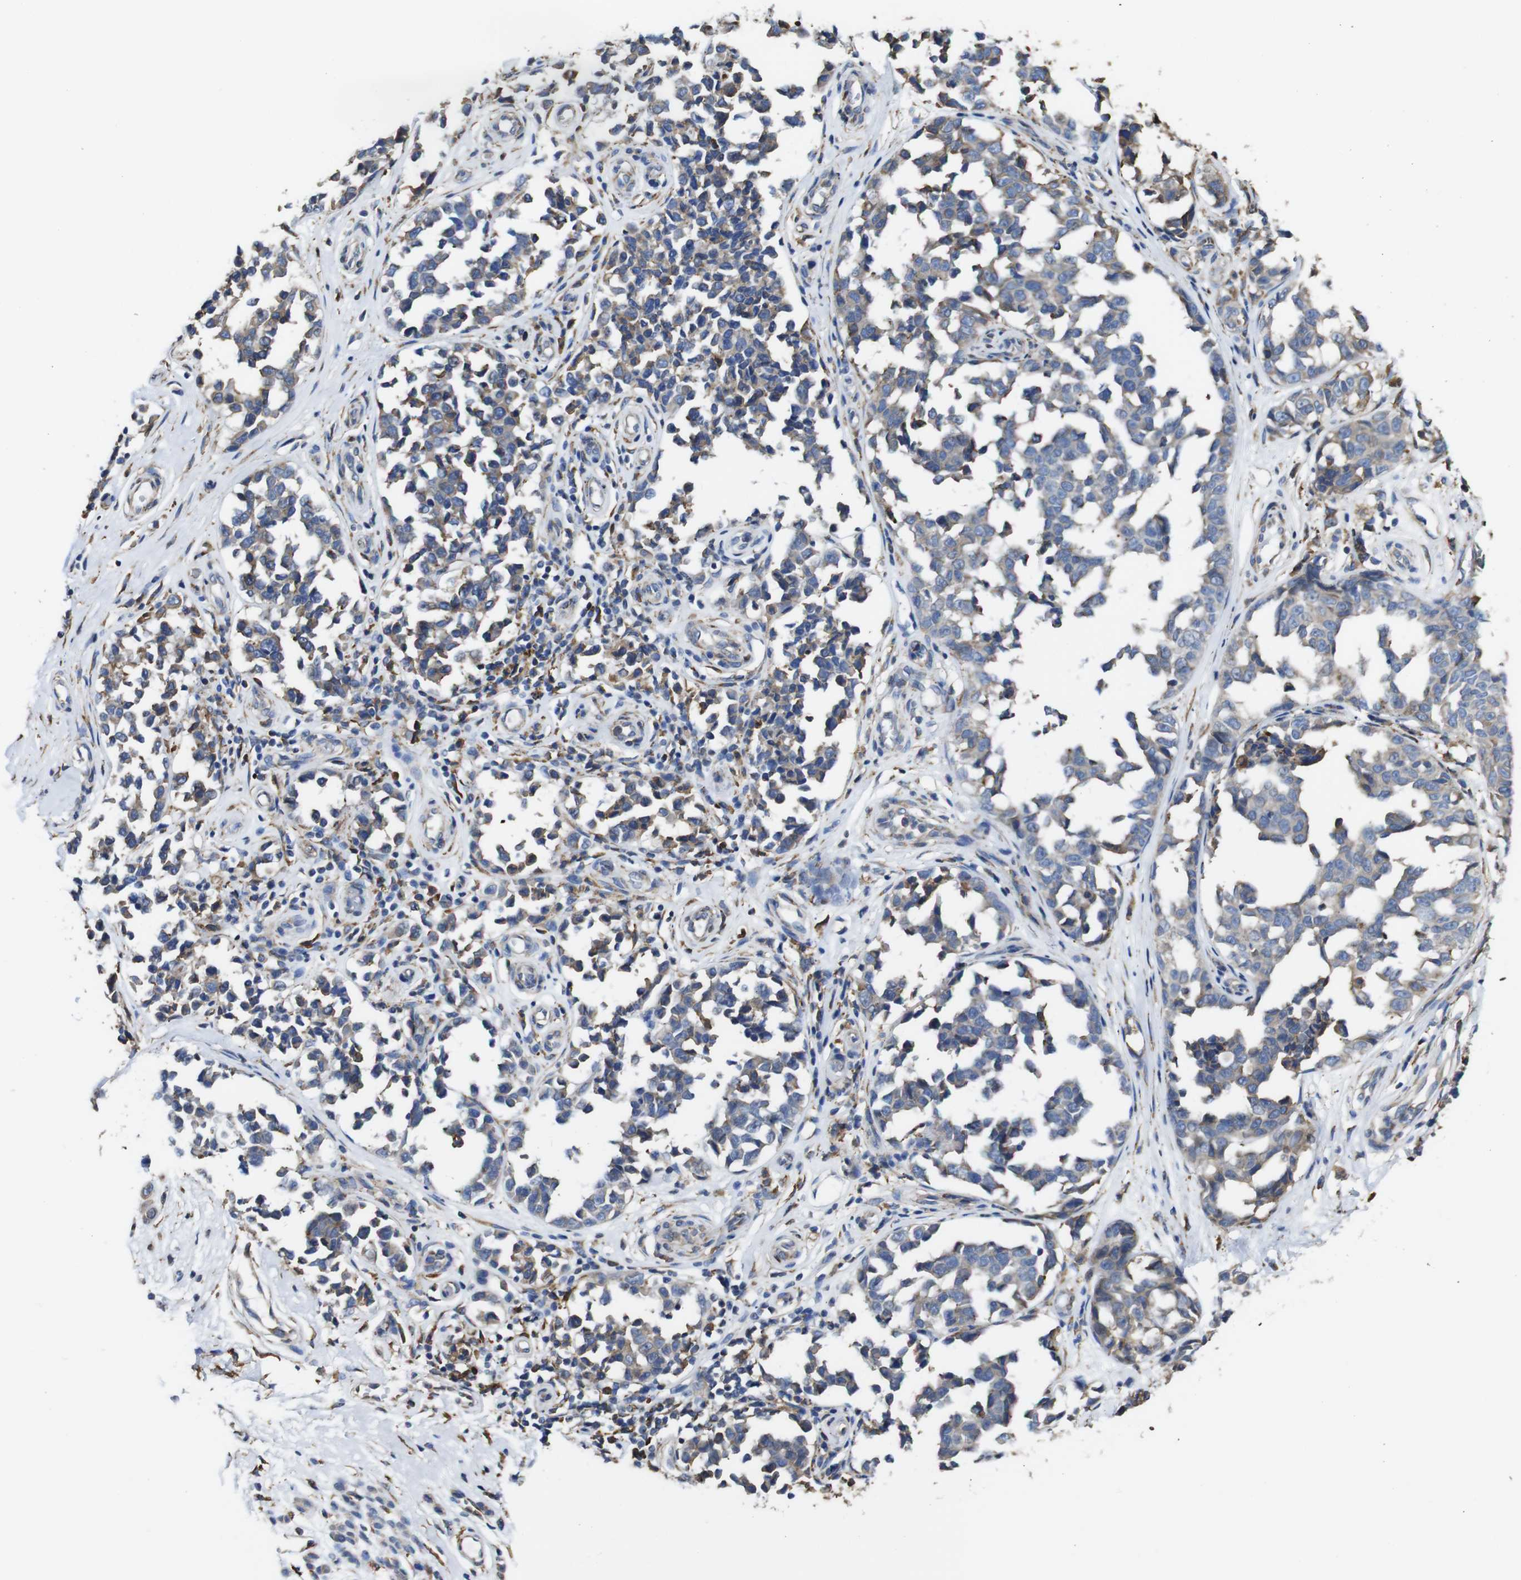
{"staining": {"intensity": "weak", "quantity": "<25%", "location": "cytoplasmic/membranous"}, "tissue": "melanoma", "cell_type": "Tumor cells", "image_type": "cancer", "snomed": [{"axis": "morphology", "description": "Malignant melanoma, NOS"}, {"axis": "topography", "description": "Skin"}], "caption": "Immunohistochemistry (IHC) of human malignant melanoma exhibits no positivity in tumor cells.", "gene": "PPIB", "patient": {"sex": "female", "age": 64}}